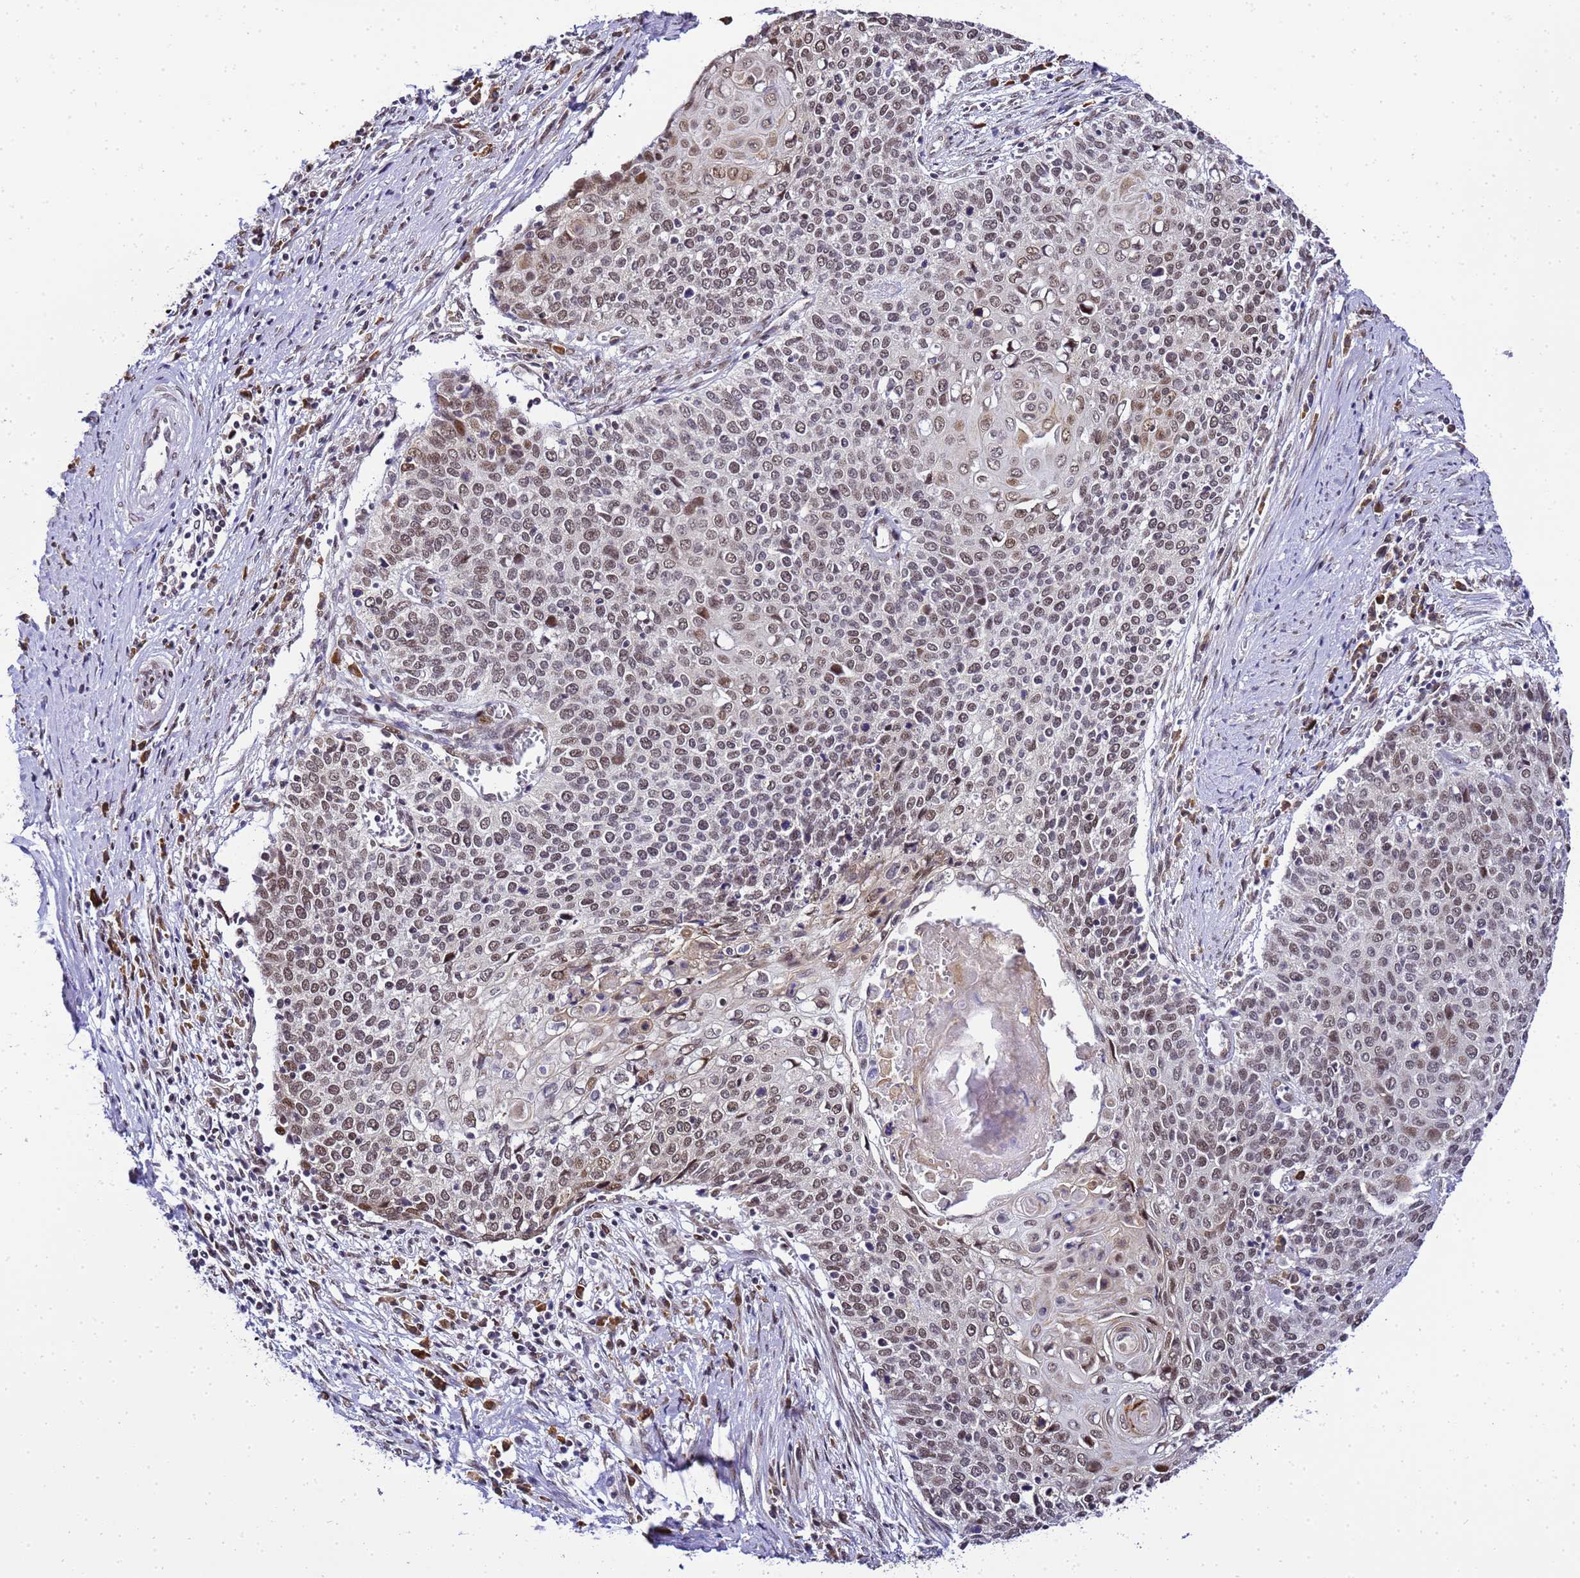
{"staining": {"intensity": "weak", "quantity": "25%-75%", "location": "nuclear"}, "tissue": "cervical cancer", "cell_type": "Tumor cells", "image_type": "cancer", "snomed": [{"axis": "morphology", "description": "Squamous cell carcinoma, NOS"}, {"axis": "topography", "description": "Cervix"}], "caption": "Immunohistochemistry photomicrograph of neoplastic tissue: human cervical cancer (squamous cell carcinoma) stained using immunohistochemistry reveals low levels of weak protein expression localized specifically in the nuclear of tumor cells, appearing as a nuclear brown color.", "gene": "SMN1", "patient": {"sex": "female", "age": 39}}